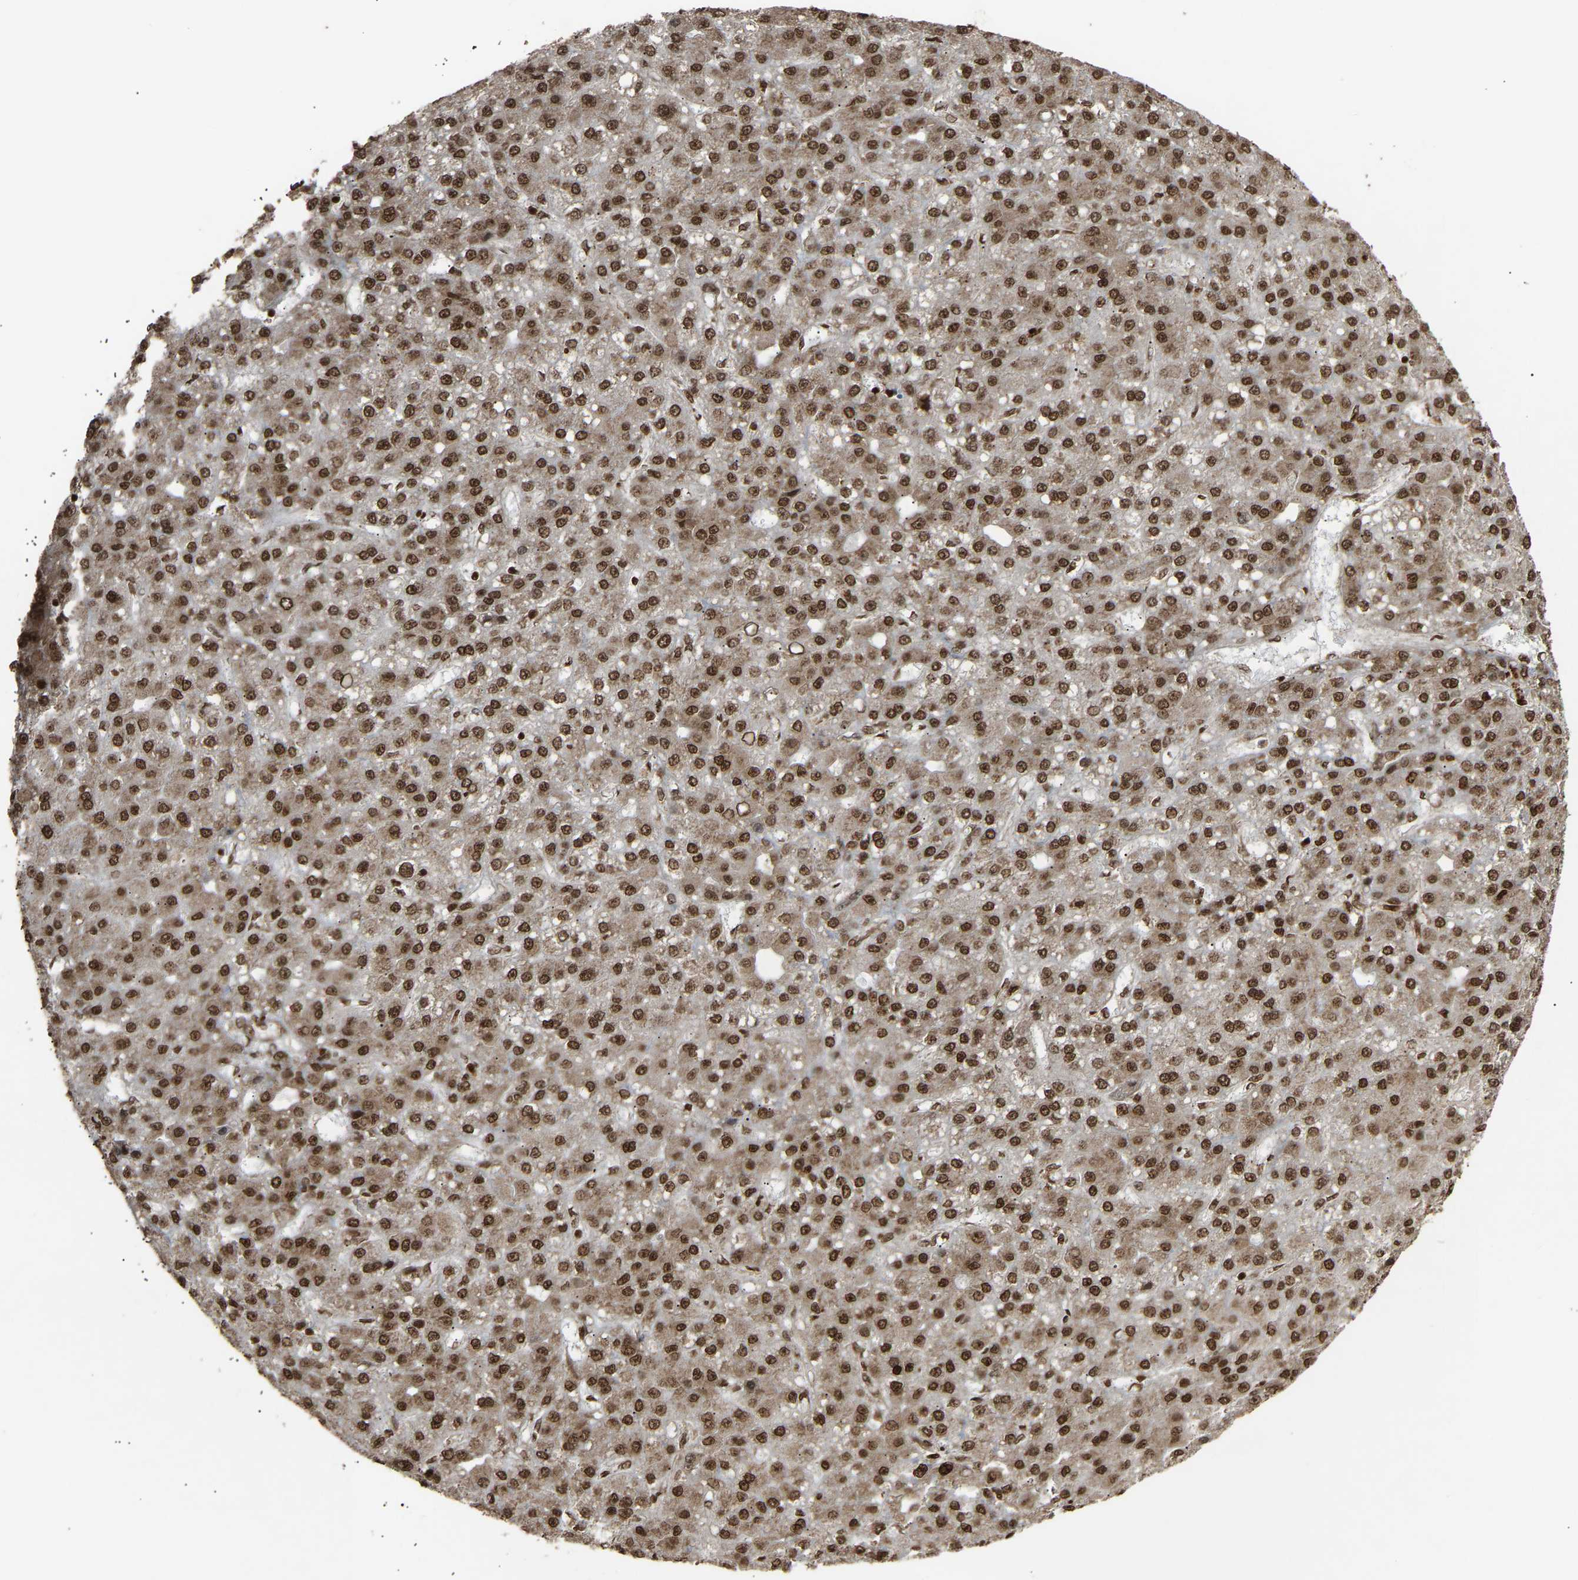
{"staining": {"intensity": "strong", "quantity": ">75%", "location": "cytoplasmic/membranous,nuclear"}, "tissue": "liver cancer", "cell_type": "Tumor cells", "image_type": "cancer", "snomed": [{"axis": "morphology", "description": "Carcinoma, Hepatocellular, NOS"}, {"axis": "topography", "description": "Liver"}], "caption": "The micrograph reveals staining of liver cancer, revealing strong cytoplasmic/membranous and nuclear protein positivity (brown color) within tumor cells. Nuclei are stained in blue.", "gene": "ALYREF", "patient": {"sex": "male", "age": 67}}